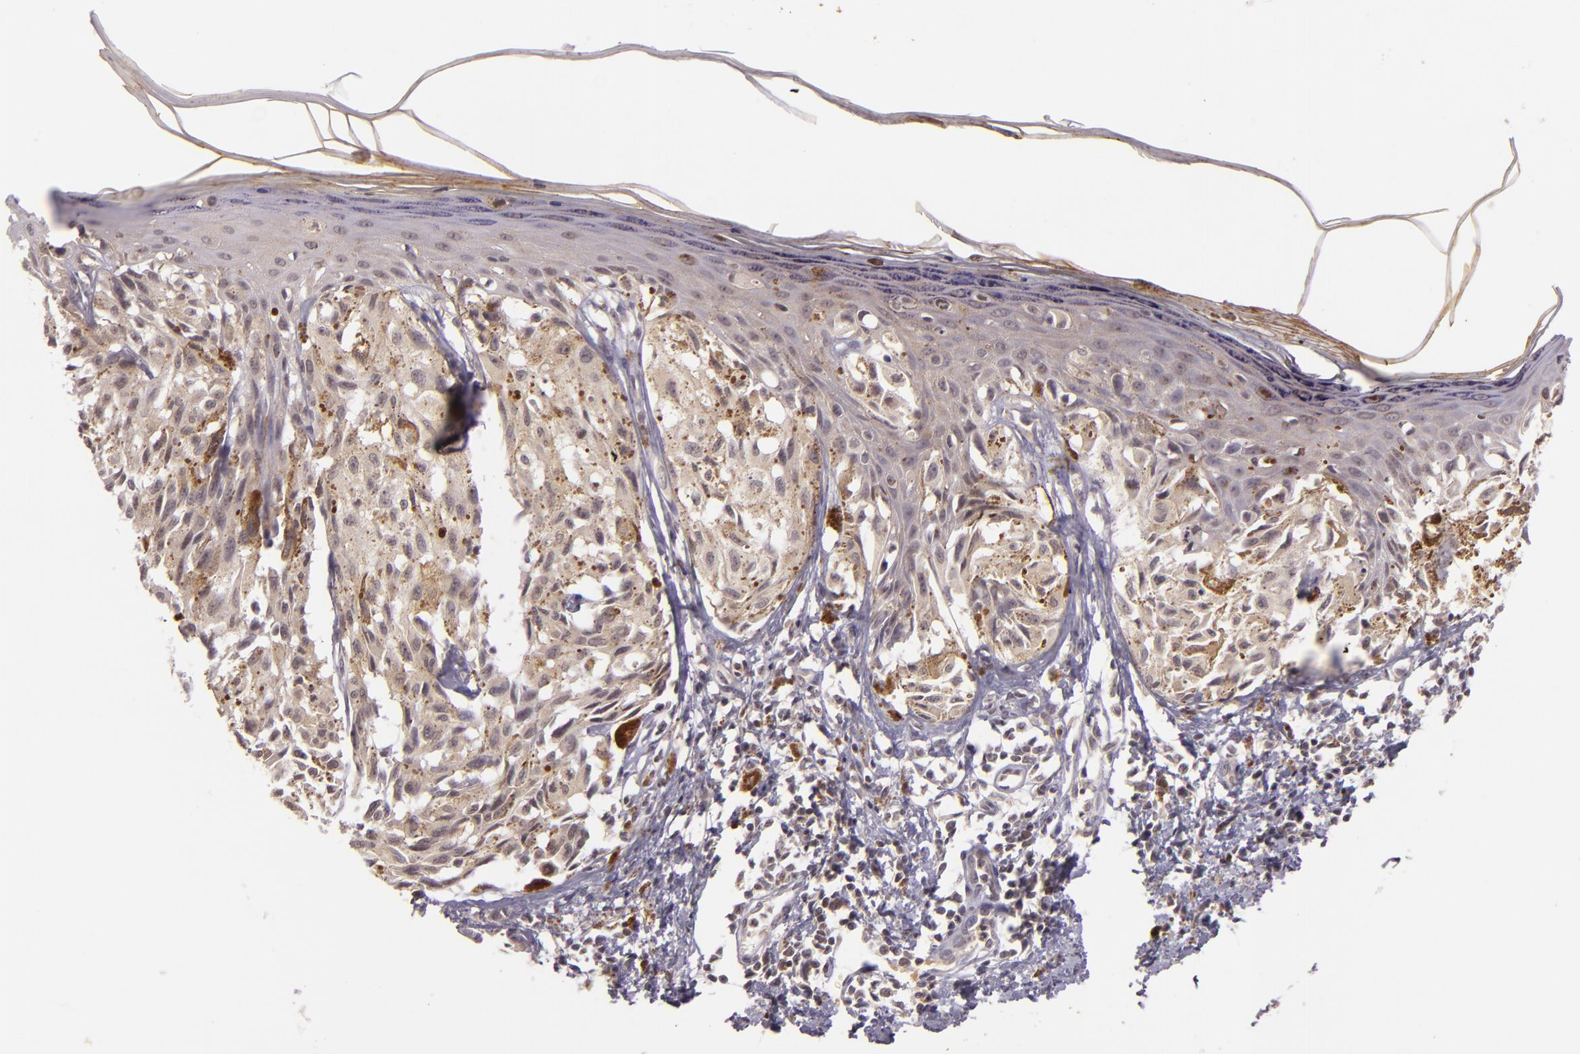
{"staining": {"intensity": "weak", "quantity": ">75%", "location": "cytoplasmic/membranous"}, "tissue": "melanoma", "cell_type": "Tumor cells", "image_type": "cancer", "snomed": [{"axis": "morphology", "description": "Malignant melanoma, NOS"}, {"axis": "topography", "description": "Skin"}], "caption": "Protein positivity by immunohistochemistry (IHC) displays weak cytoplasmic/membranous staining in approximately >75% of tumor cells in malignant melanoma. The staining was performed using DAB, with brown indicating positive protein expression. Nuclei are stained blue with hematoxylin.", "gene": "CASP8", "patient": {"sex": "female", "age": 72}}